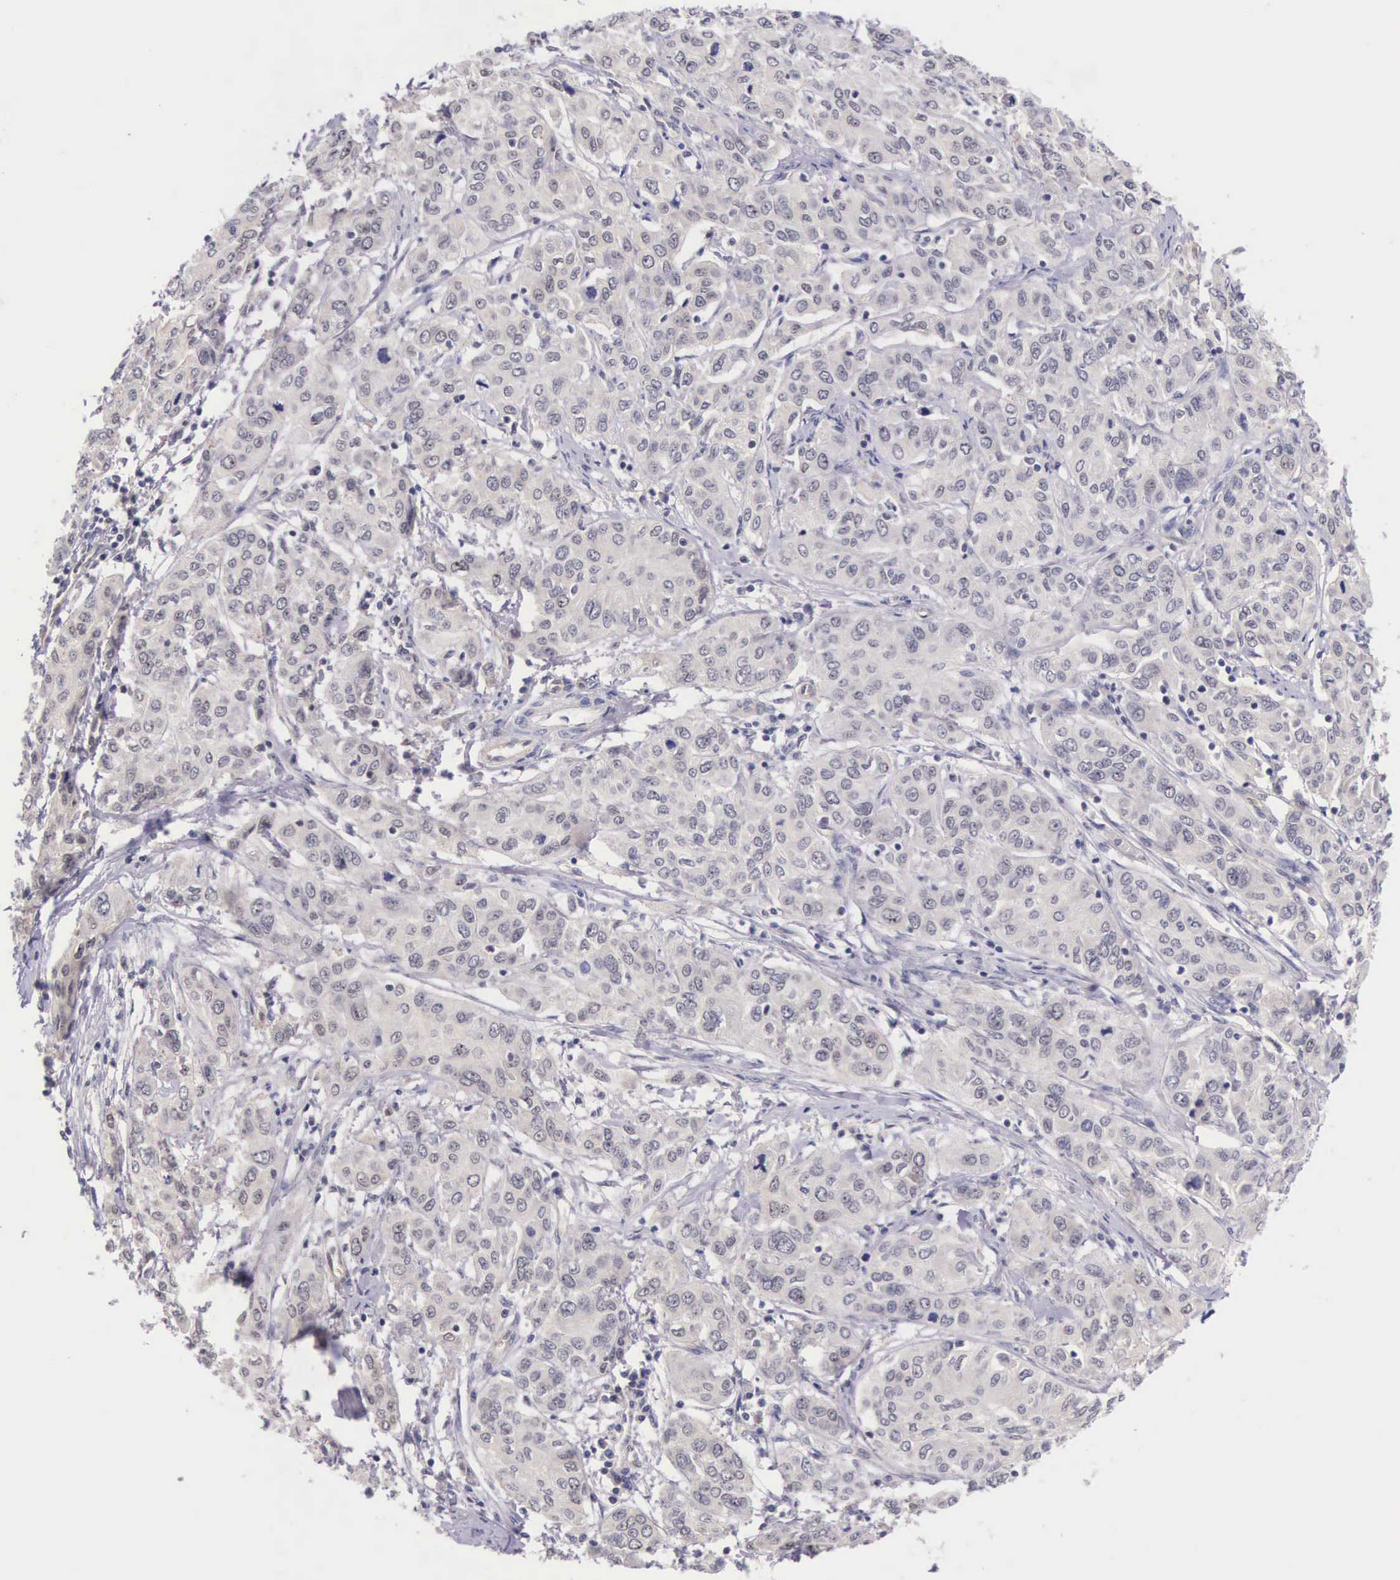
{"staining": {"intensity": "negative", "quantity": "none", "location": "none"}, "tissue": "cervical cancer", "cell_type": "Tumor cells", "image_type": "cancer", "snomed": [{"axis": "morphology", "description": "Squamous cell carcinoma, NOS"}, {"axis": "topography", "description": "Cervix"}], "caption": "DAB (3,3'-diaminobenzidine) immunohistochemical staining of cervical squamous cell carcinoma shows no significant positivity in tumor cells. (Stains: DAB immunohistochemistry with hematoxylin counter stain, Microscopy: brightfield microscopy at high magnification).", "gene": "IGBP1", "patient": {"sex": "female", "age": 38}}